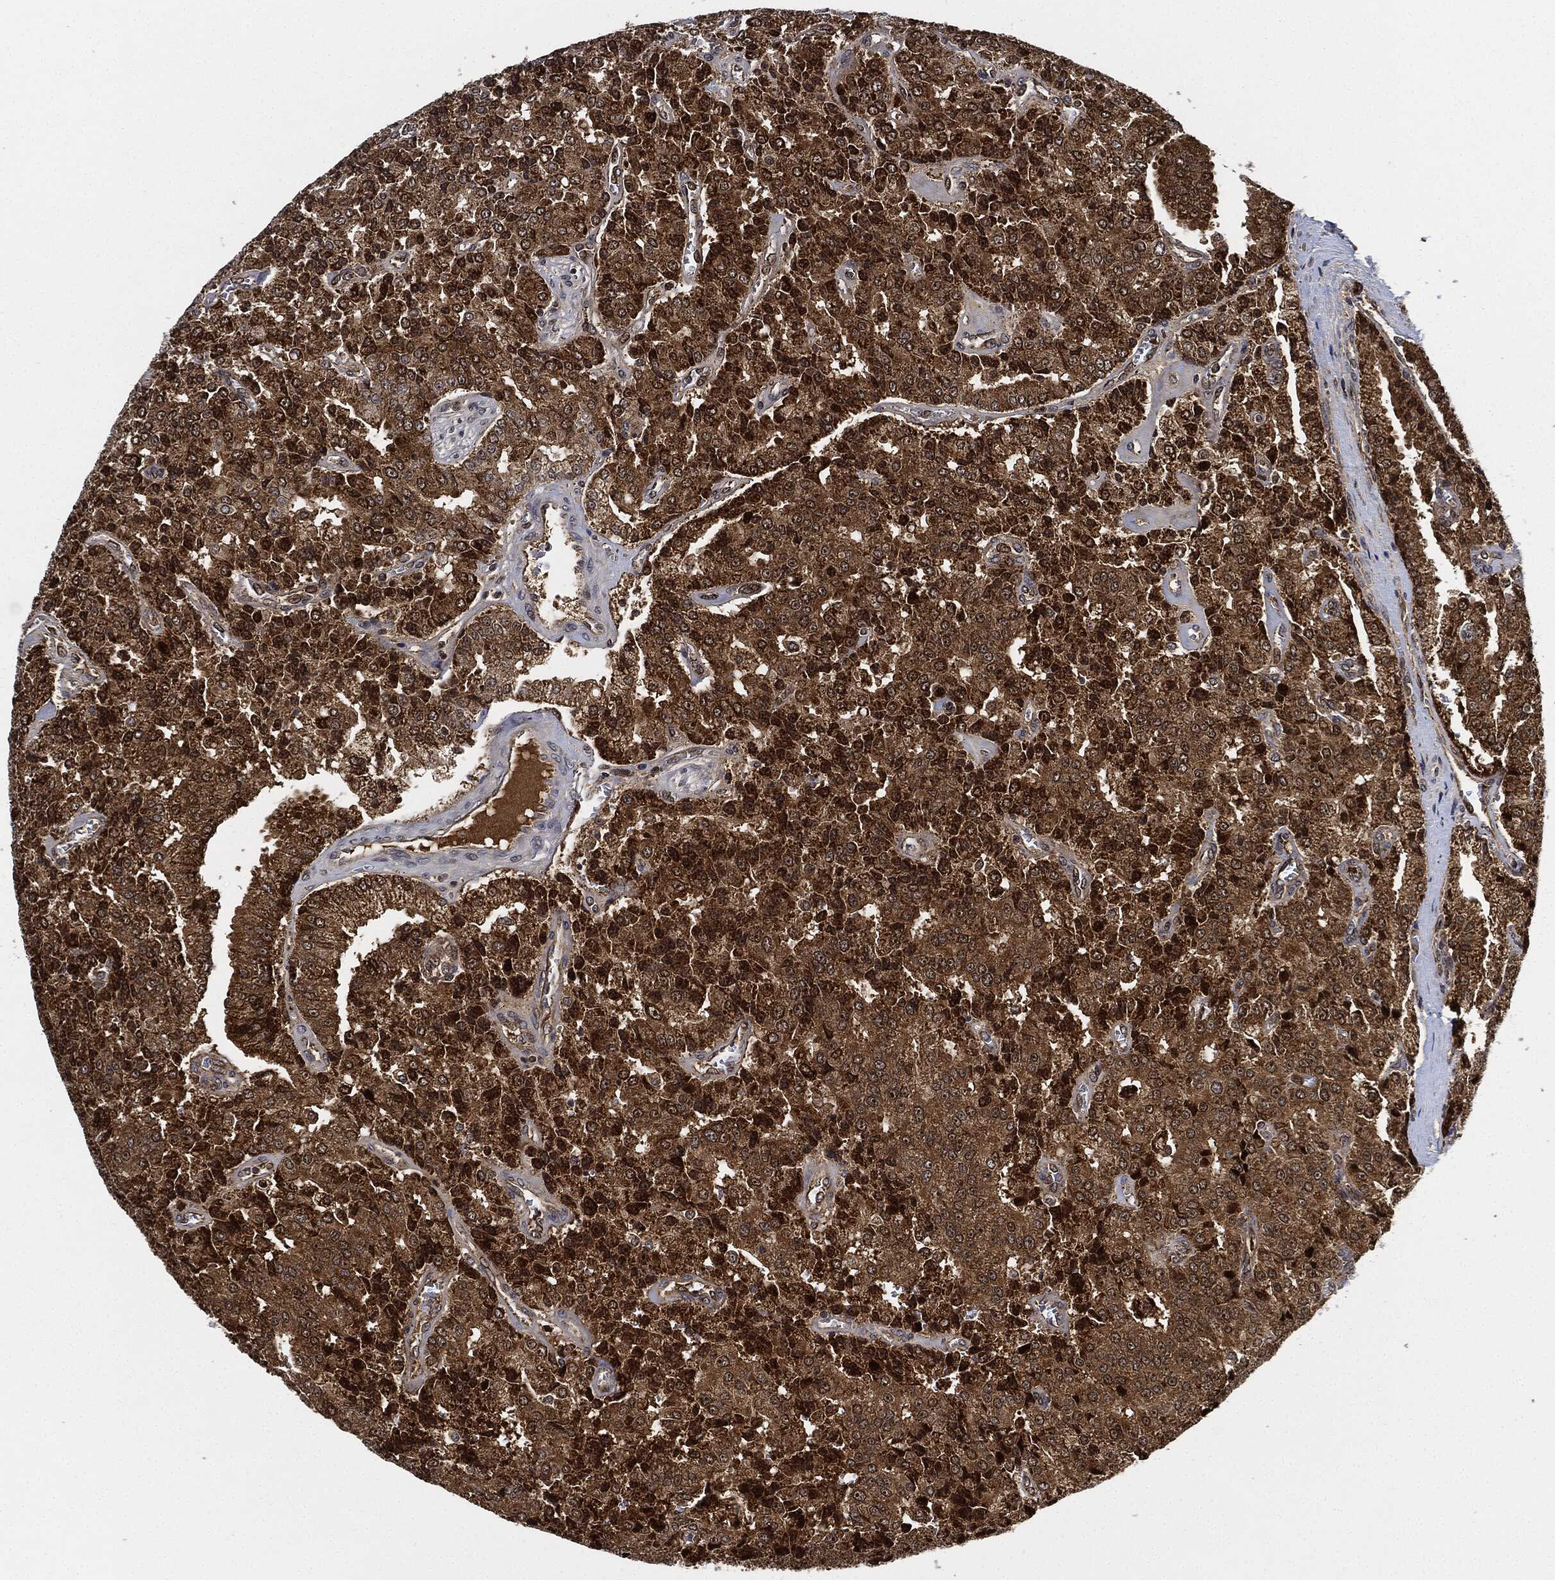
{"staining": {"intensity": "strong", "quantity": ">75%", "location": "cytoplasmic/membranous"}, "tissue": "prostate cancer", "cell_type": "Tumor cells", "image_type": "cancer", "snomed": [{"axis": "morphology", "description": "Adenocarcinoma, NOS"}, {"axis": "topography", "description": "Prostate and seminal vesicle, NOS"}, {"axis": "topography", "description": "Prostate"}], "caption": "A high amount of strong cytoplasmic/membranous positivity is appreciated in about >75% of tumor cells in prostate cancer (adenocarcinoma) tissue.", "gene": "RNASEL", "patient": {"sex": "male", "age": 67}}